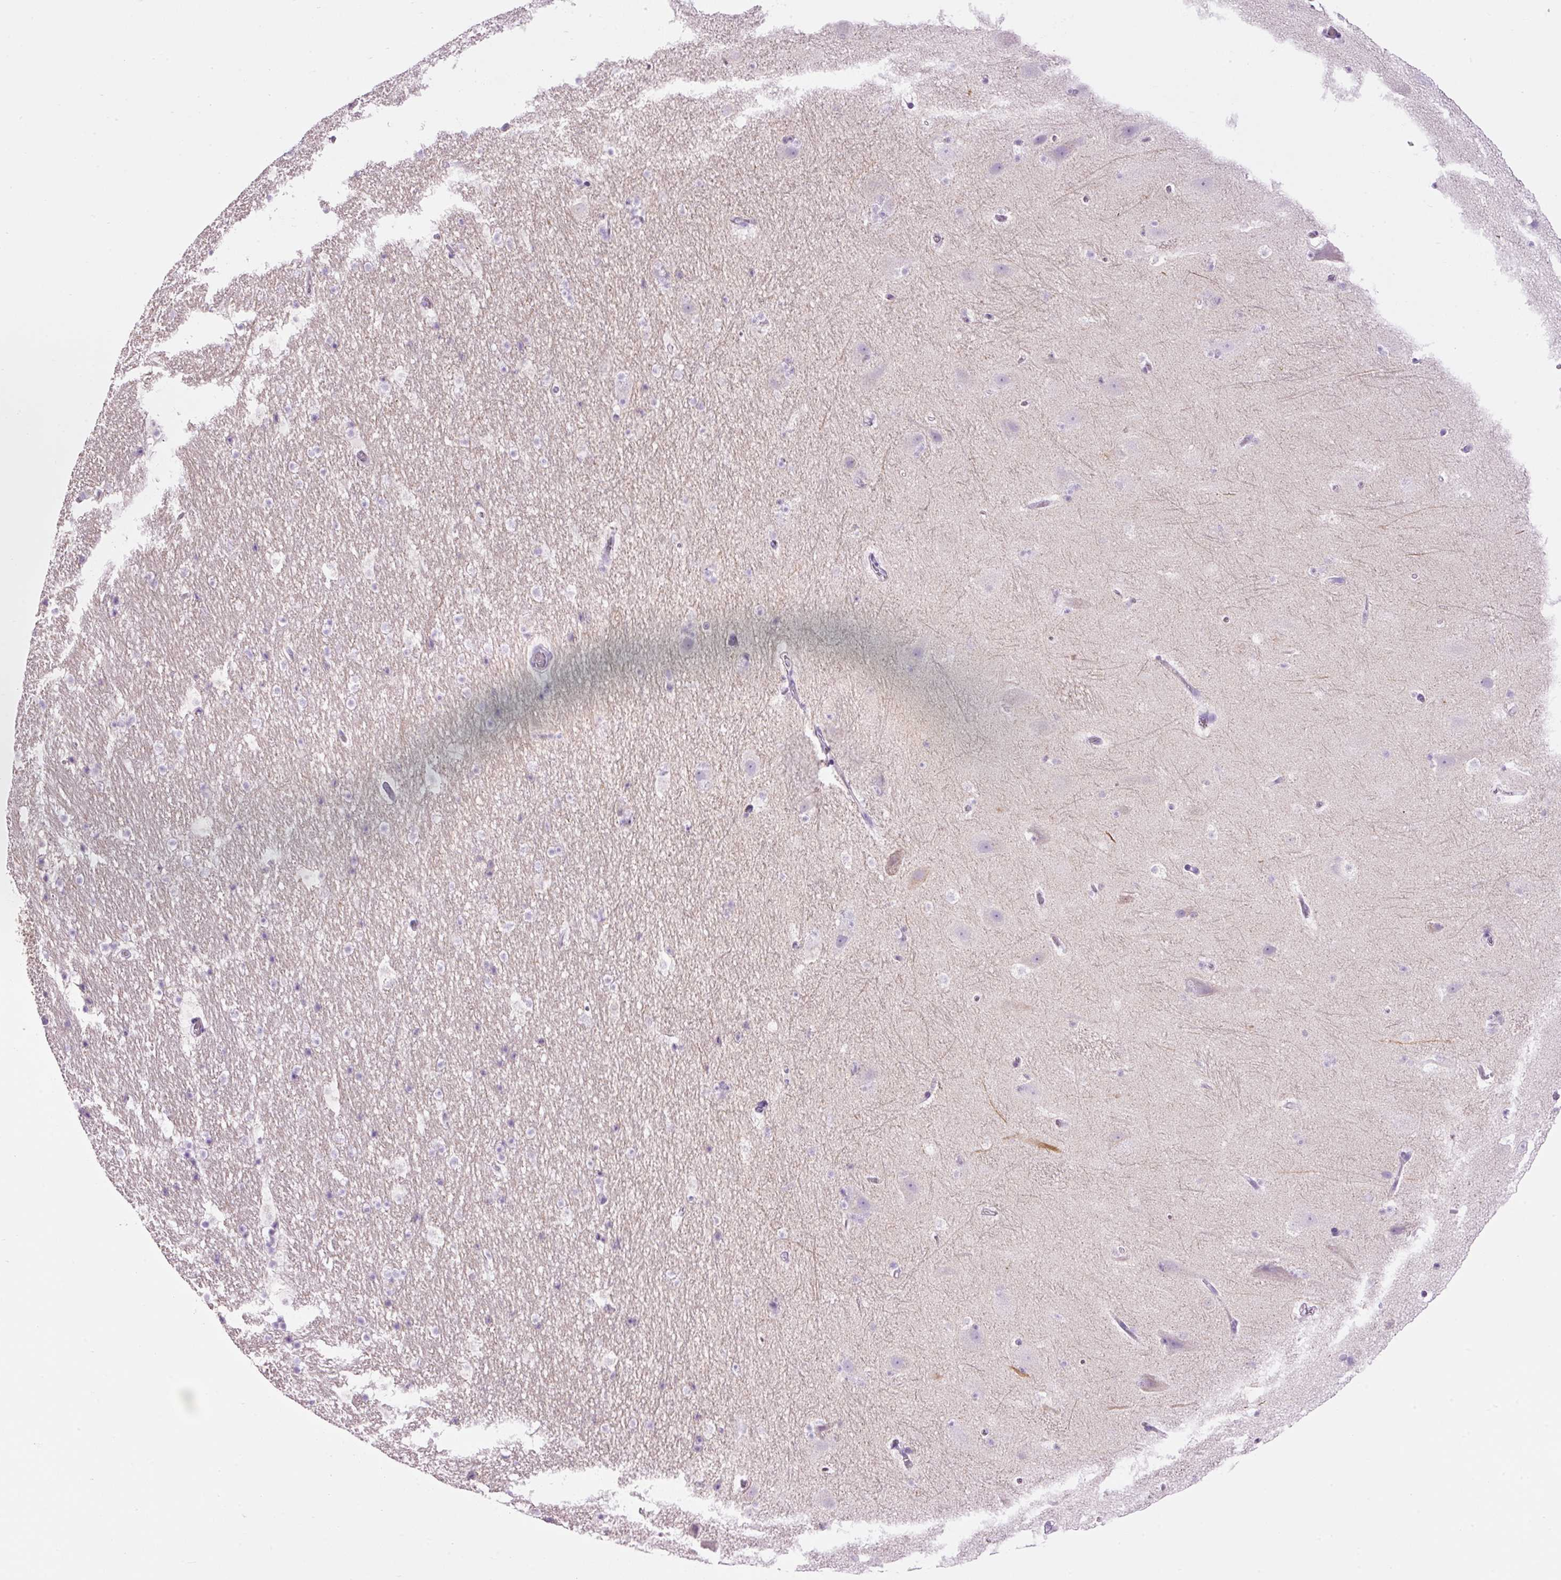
{"staining": {"intensity": "negative", "quantity": "none", "location": "none"}, "tissue": "hippocampus", "cell_type": "Glial cells", "image_type": "normal", "snomed": [{"axis": "morphology", "description": "Normal tissue, NOS"}, {"axis": "topography", "description": "Hippocampus"}], "caption": "This histopathology image is of benign hippocampus stained with IHC to label a protein in brown with the nuclei are counter-stained blue. There is no staining in glial cells. (Stains: DAB IHC with hematoxylin counter stain, Microscopy: brightfield microscopy at high magnification).", "gene": "CARD16", "patient": {"sex": "male", "age": 37}}